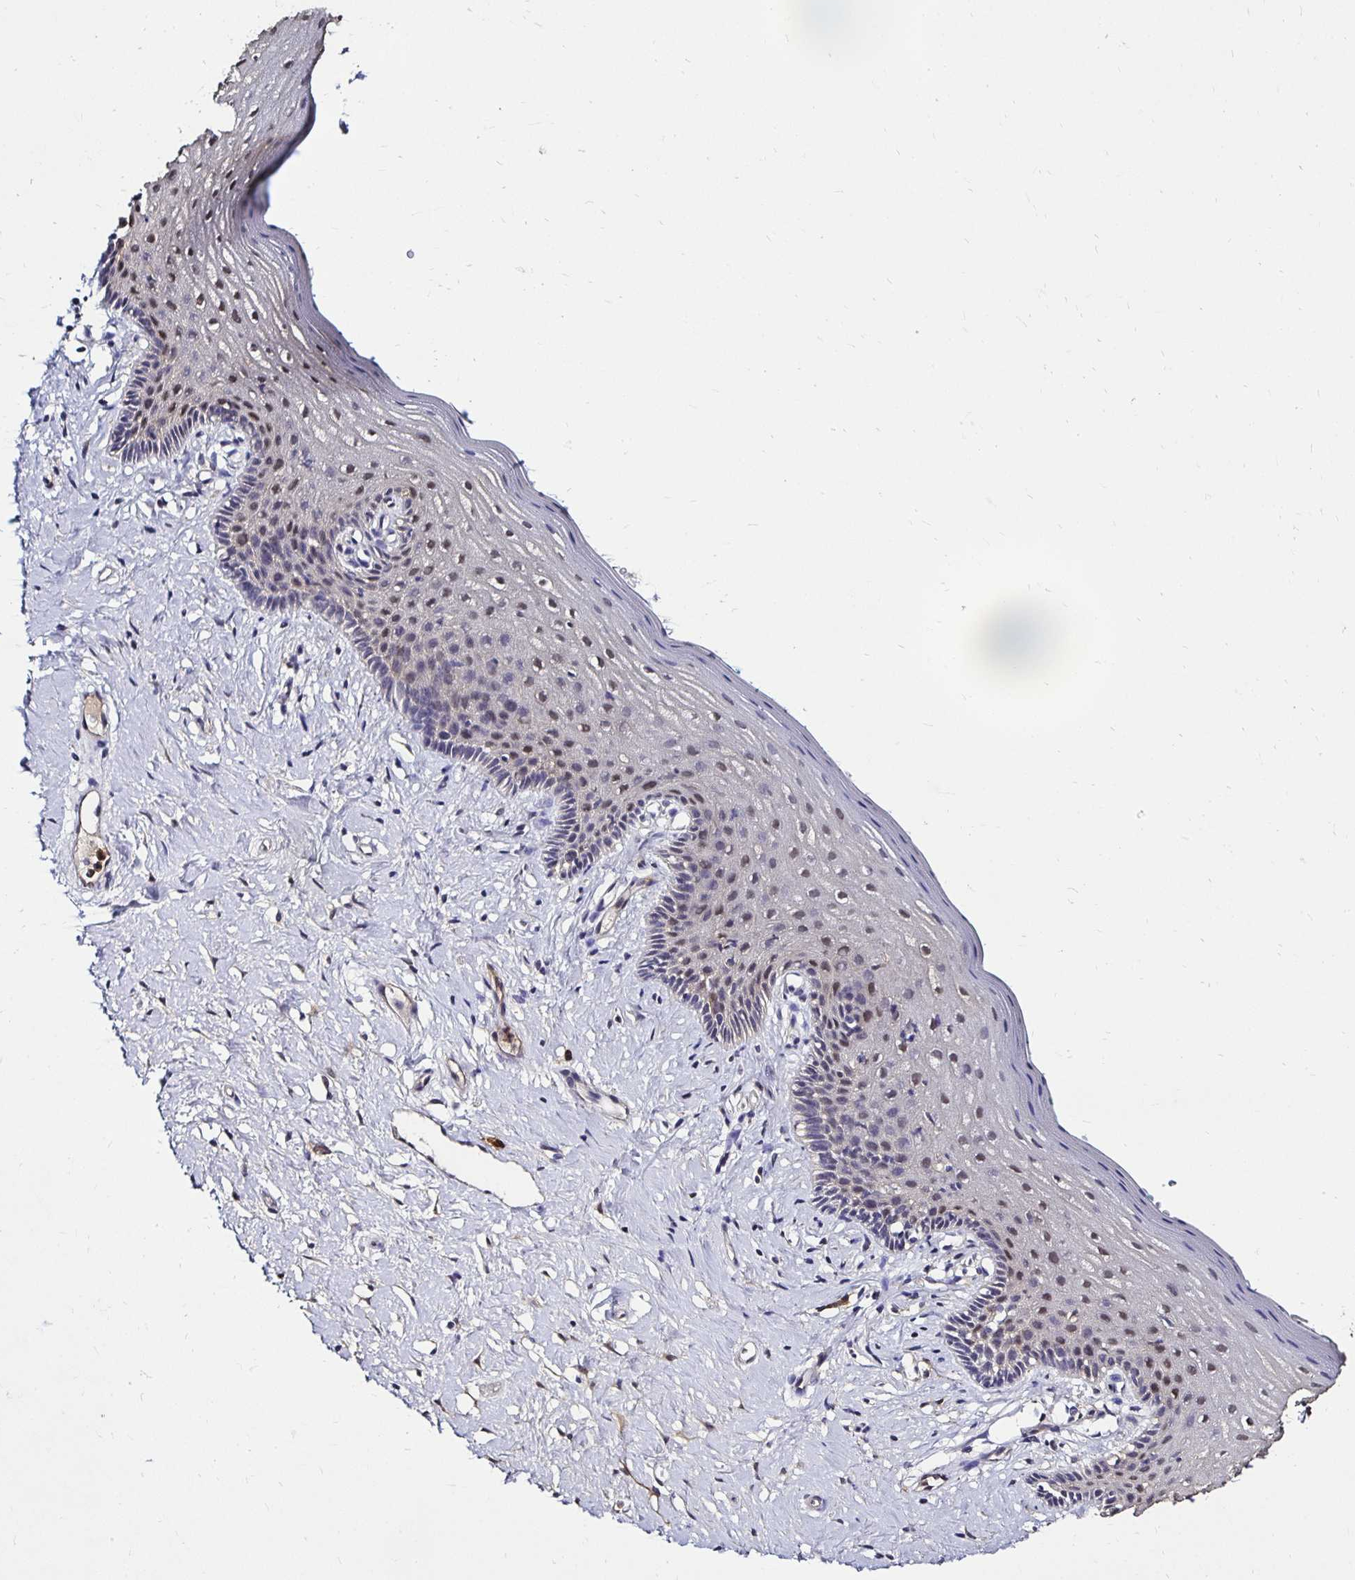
{"staining": {"intensity": "moderate", "quantity": "<25%", "location": "nuclear"}, "tissue": "vagina", "cell_type": "Squamous epithelial cells", "image_type": "normal", "snomed": [{"axis": "morphology", "description": "Normal tissue, NOS"}, {"axis": "topography", "description": "Vagina"}], "caption": "An immunohistochemistry histopathology image of benign tissue is shown. Protein staining in brown labels moderate nuclear positivity in vagina within squamous epithelial cells.", "gene": "TXN", "patient": {"sex": "female", "age": 42}}